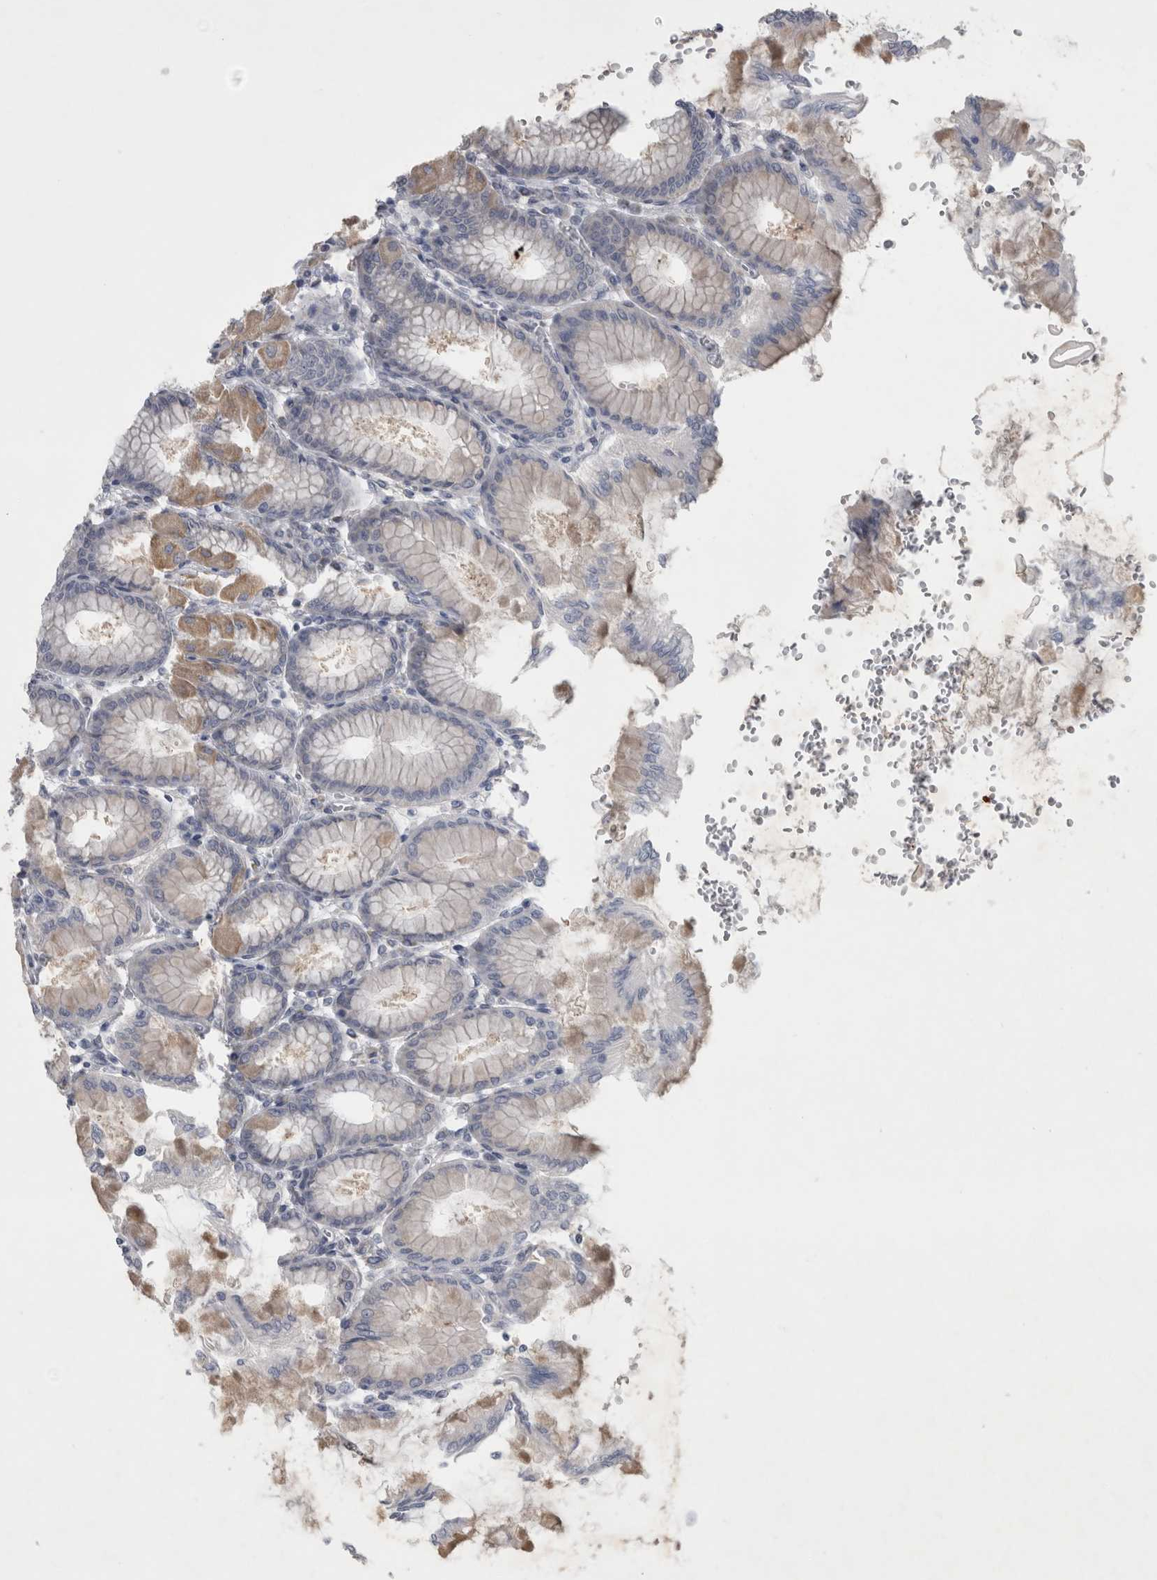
{"staining": {"intensity": "moderate", "quantity": "25%-75%", "location": "cytoplasmic/membranous"}, "tissue": "stomach", "cell_type": "Glandular cells", "image_type": "normal", "snomed": [{"axis": "morphology", "description": "Normal tissue, NOS"}, {"axis": "topography", "description": "Stomach, upper"}], "caption": "Stomach stained with immunohistochemistry displays moderate cytoplasmic/membranous positivity in about 25%-75% of glandular cells. (DAB (3,3'-diaminobenzidine) IHC with brightfield microscopy, high magnification).", "gene": "FXYD7", "patient": {"sex": "female", "age": 56}}